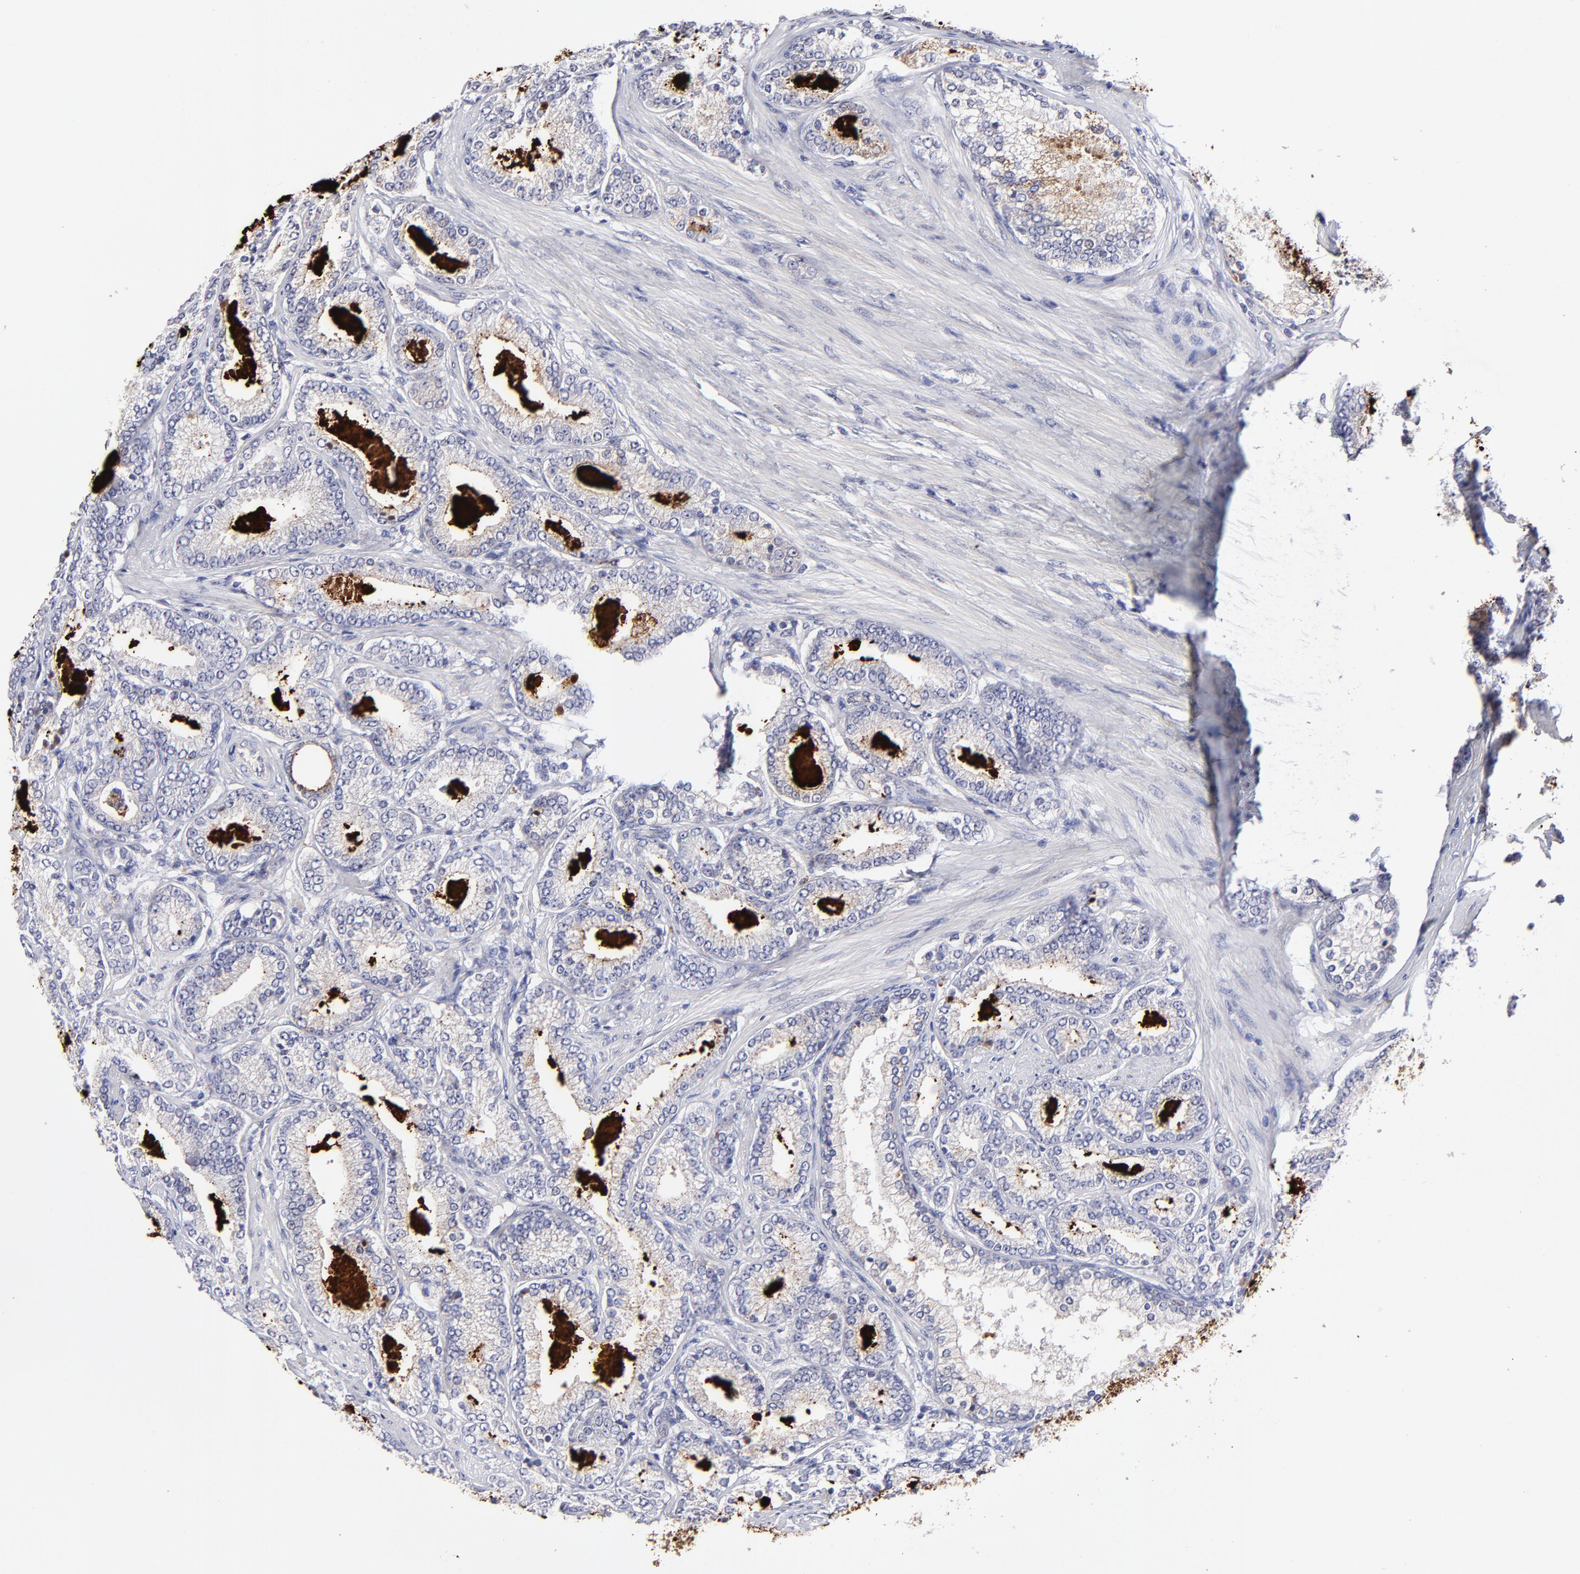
{"staining": {"intensity": "weak", "quantity": "<25%", "location": "cytoplasmic/membranous"}, "tissue": "prostate cancer", "cell_type": "Tumor cells", "image_type": "cancer", "snomed": [{"axis": "morphology", "description": "Adenocarcinoma, Low grade"}, {"axis": "topography", "description": "Prostate"}], "caption": "This is an IHC image of prostate cancer (low-grade adenocarcinoma). There is no staining in tumor cells.", "gene": "BTG2", "patient": {"sex": "male", "age": 71}}